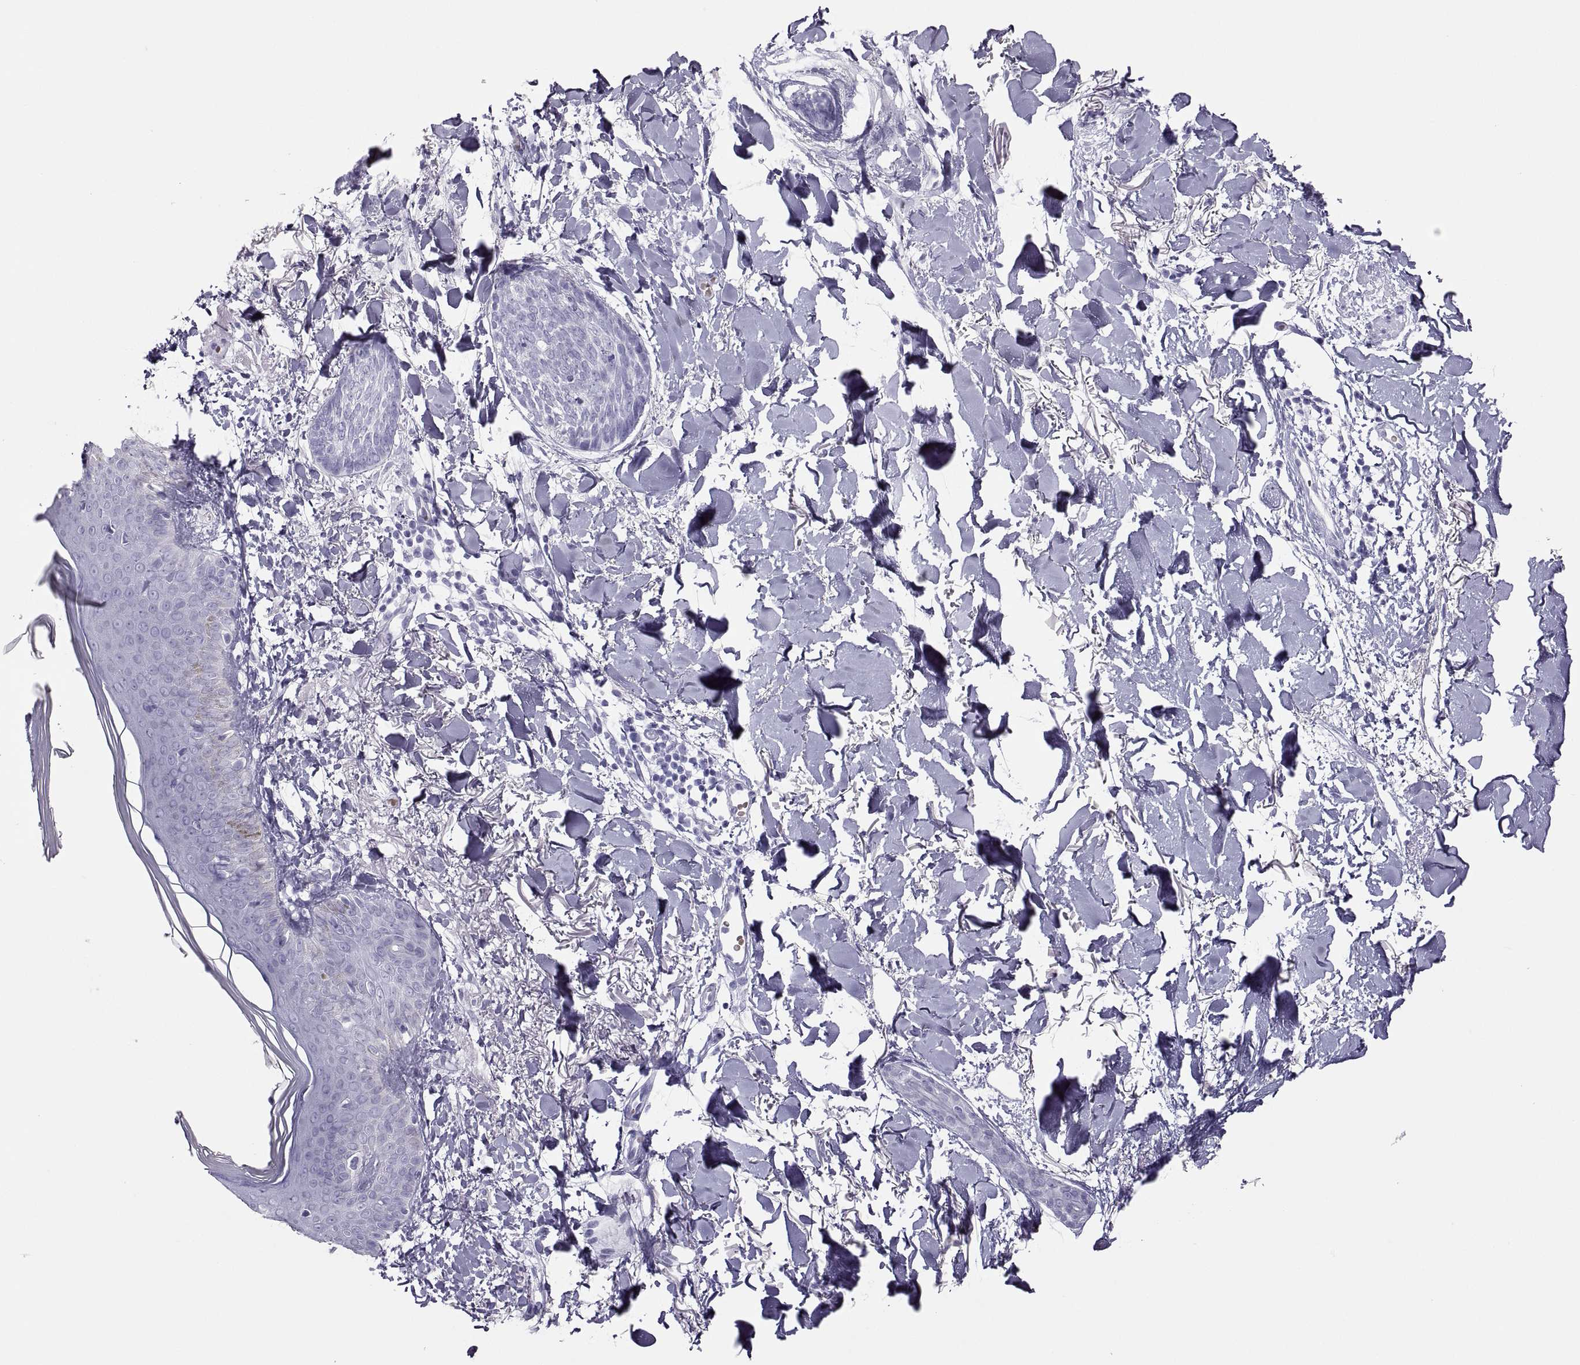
{"staining": {"intensity": "negative", "quantity": "none", "location": "none"}, "tissue": "skin cancer", "cell_type": "Tumor cells", "image_type": "cancer", "snomed": [{"axis": "morphology", "description": "Normal tissue, NOS"}, {"axis": "morphology", "description": "Basal cell carcinoma"}, {"axis": "topography", "description": "Skin"}], "caption": "An image of skin cancer (basal cell carcinoma) stained for a protein exhibits no brown staining in tumor cells.", "gene": "SEMG1", "patient": {"sex": "male", "age": 84}}